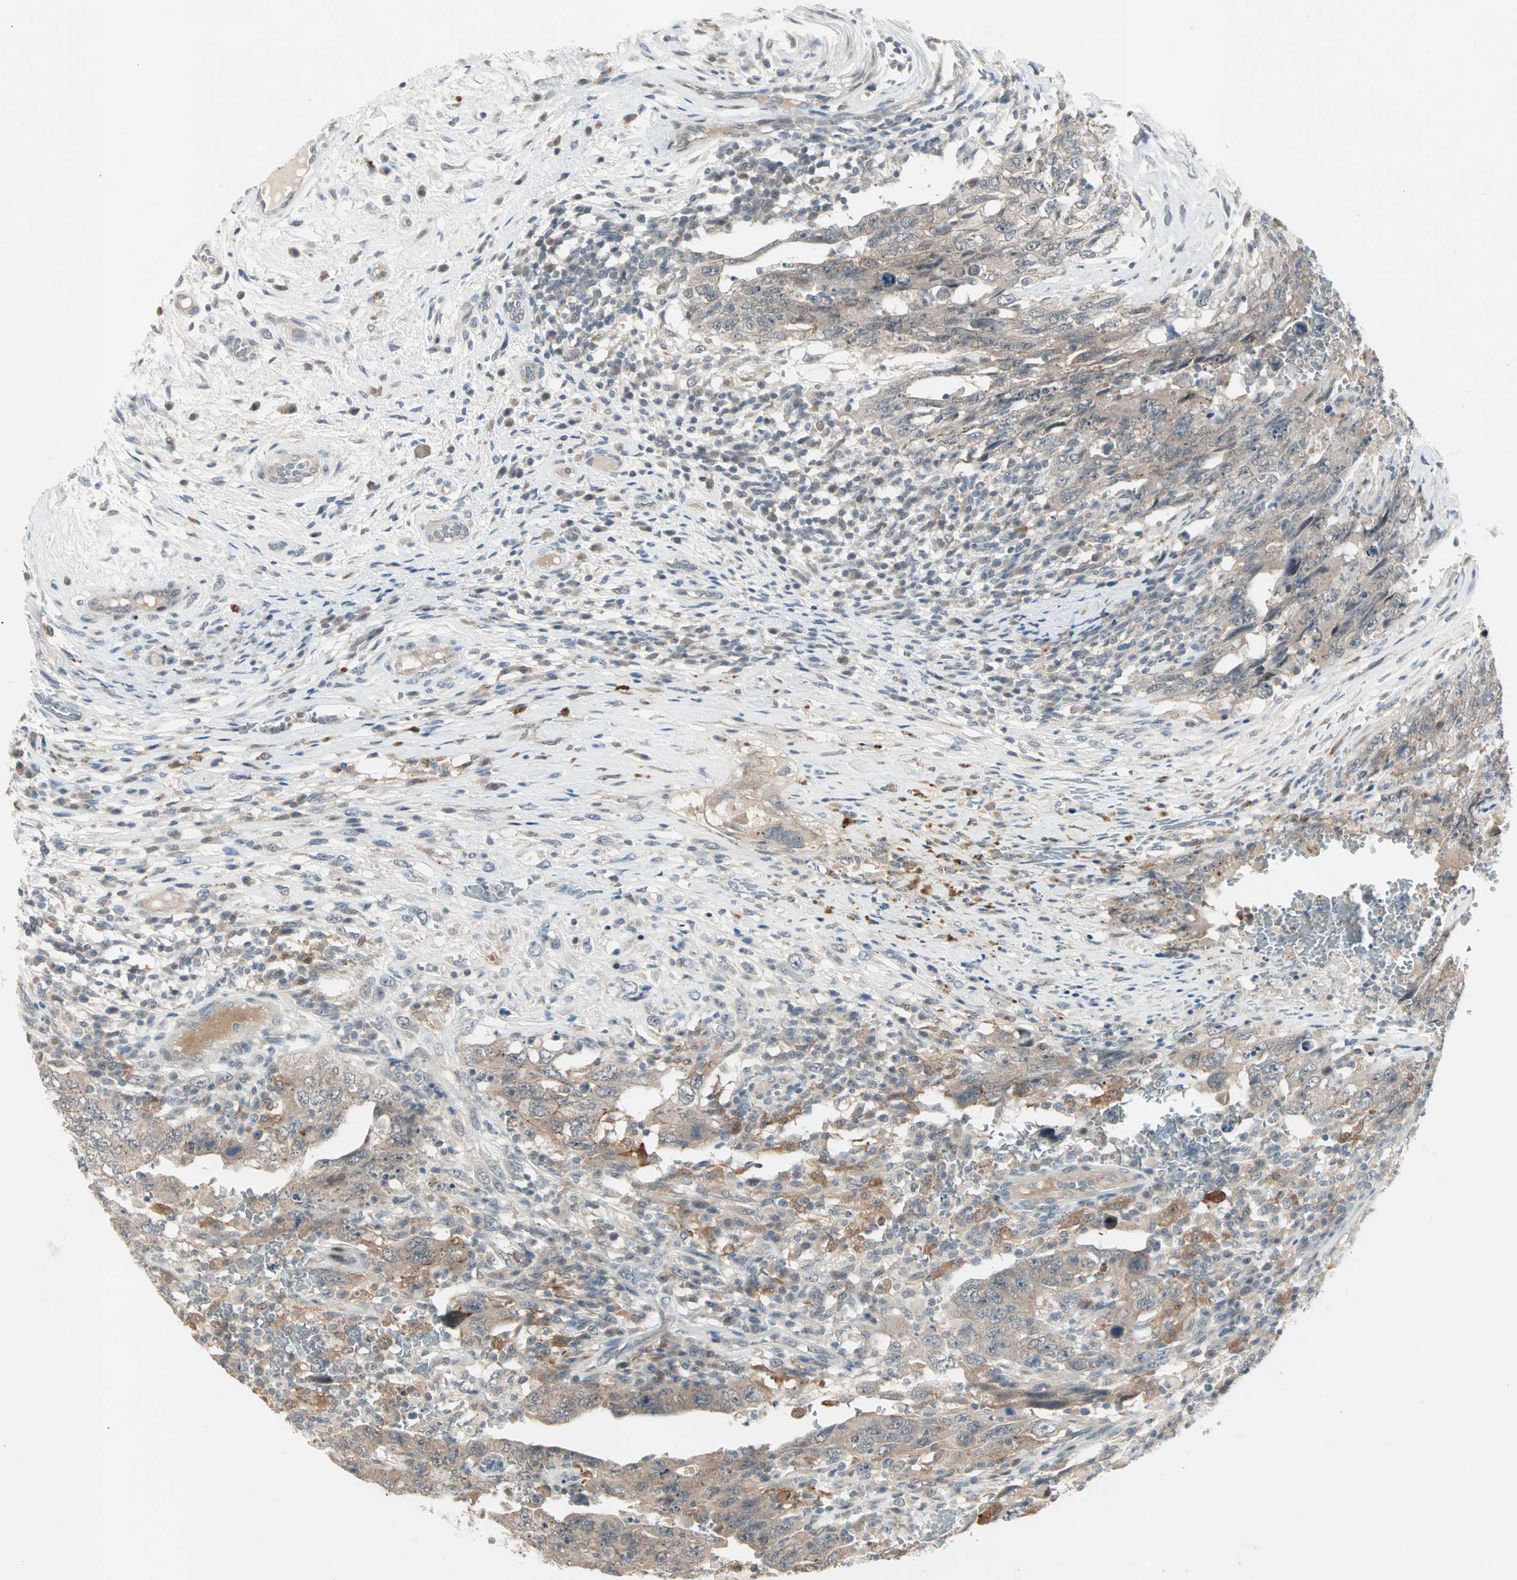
{"staining": {"intensity": "moderate", "quantity": "25%-75%", "location": "cytoplasmic/membranous"}, "tissue": "testis cancer", "cell_type": "Tumor cells", "image_type": "cancer", "snomed": [{"axis": "morphology", "description": "Carcinoma, Embryonal, NOS"}, {"axis": "topography", "description": "Testis"}], "caption": "Protein staining of embryonal carcinoma (testis) tissue demonstrates moderate cytoplasmic/membranous expression in approximately 25%-75% of tumor cells.", "gene": "RTL6", "patient": {"sex": "male", "age": 26}}